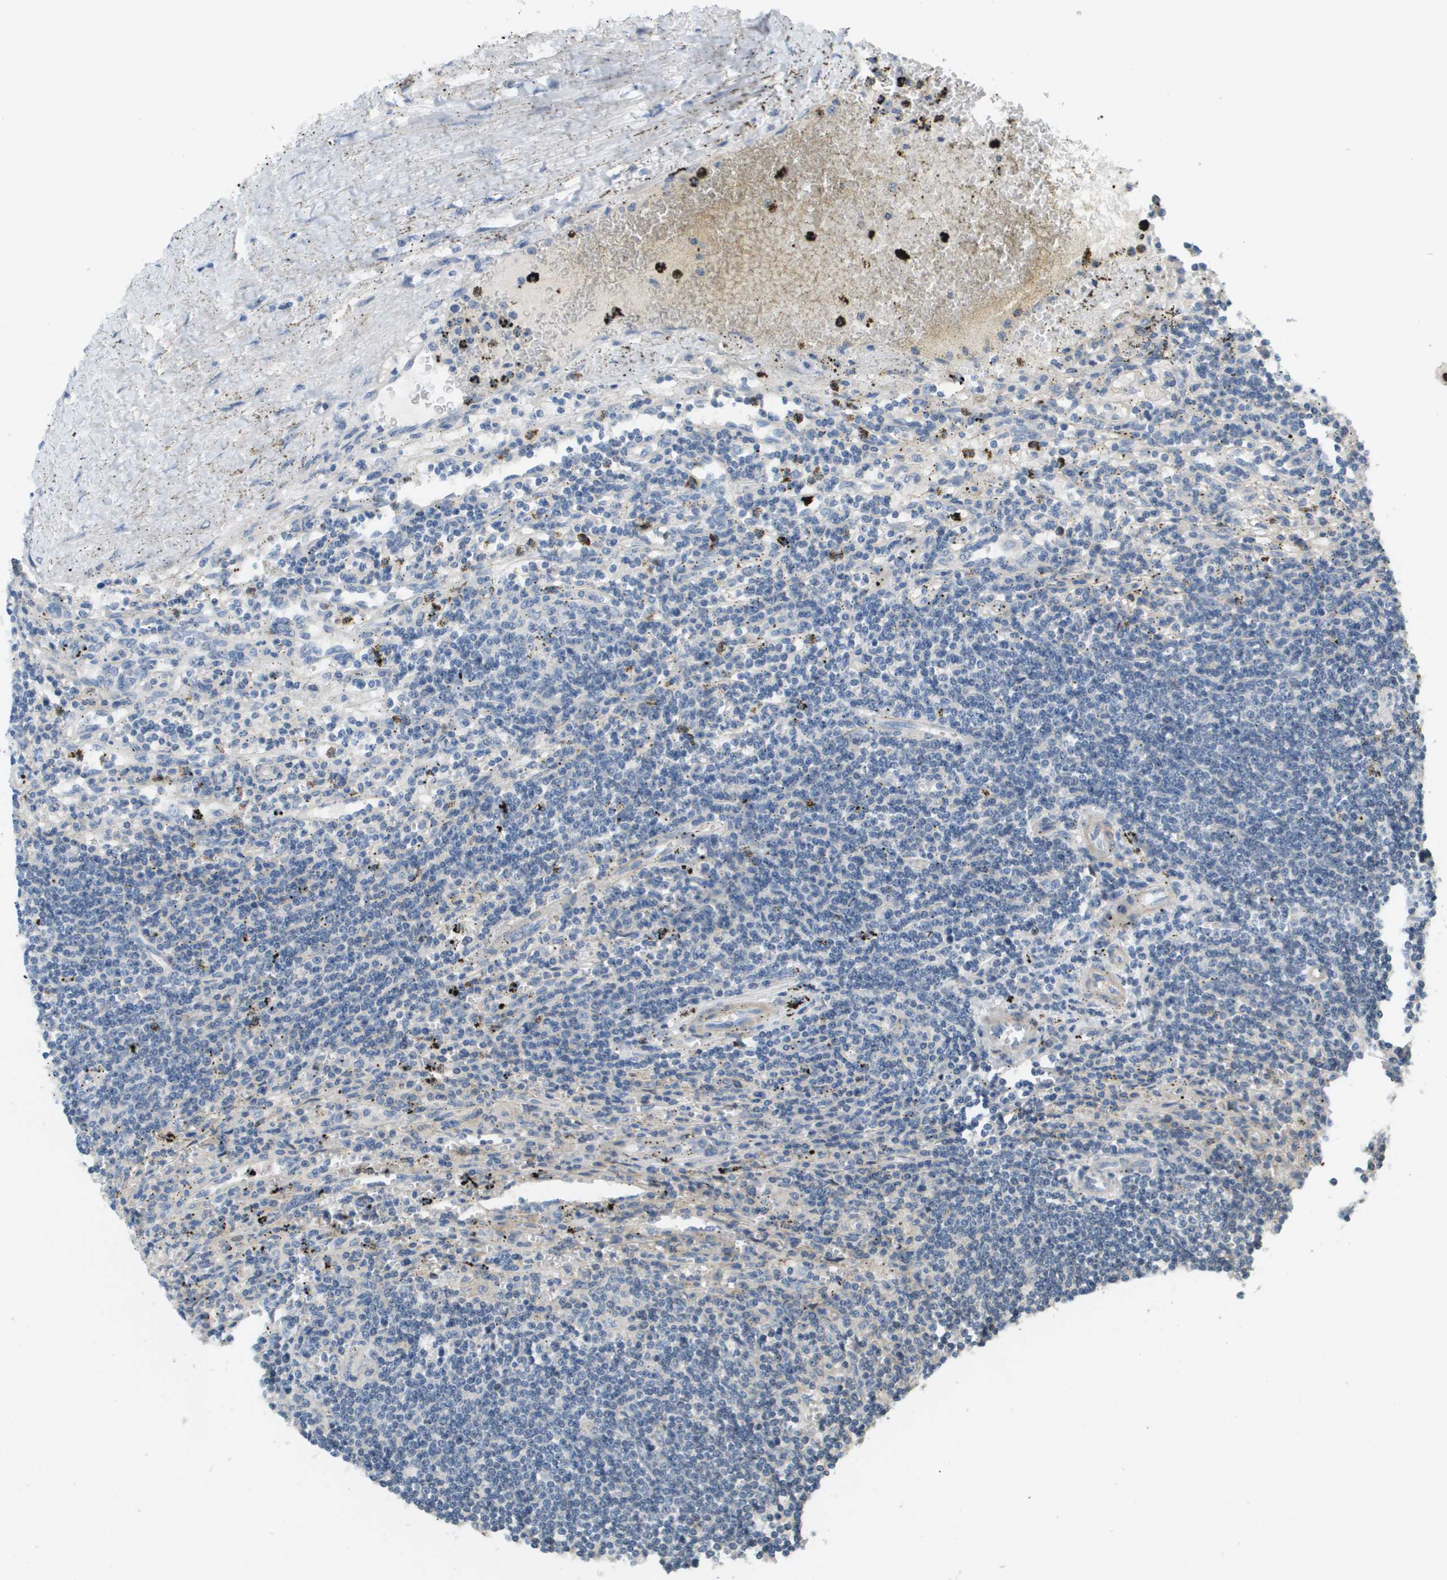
{"staining": {"intensity": "negative", "quantity": "none", "location": "none"}, "tissue": "lymphoma", "cell_type": "Tumor cells", "image_type": "cancer", "snomed": [{"axis": "morphology", "description": "Malignant lymphoma, non-Hodgkin's type, Low grade"}, {"axis": "topography", "description": "Spleen"}], "caption": "Immunohistochemical staining of malignant lymphoma, non-Hodgkin's type (low-grade) displays no significant positivity in tumor cells.", "gene": "KRT23", "patient": {"sex": "male", "age": 76}}